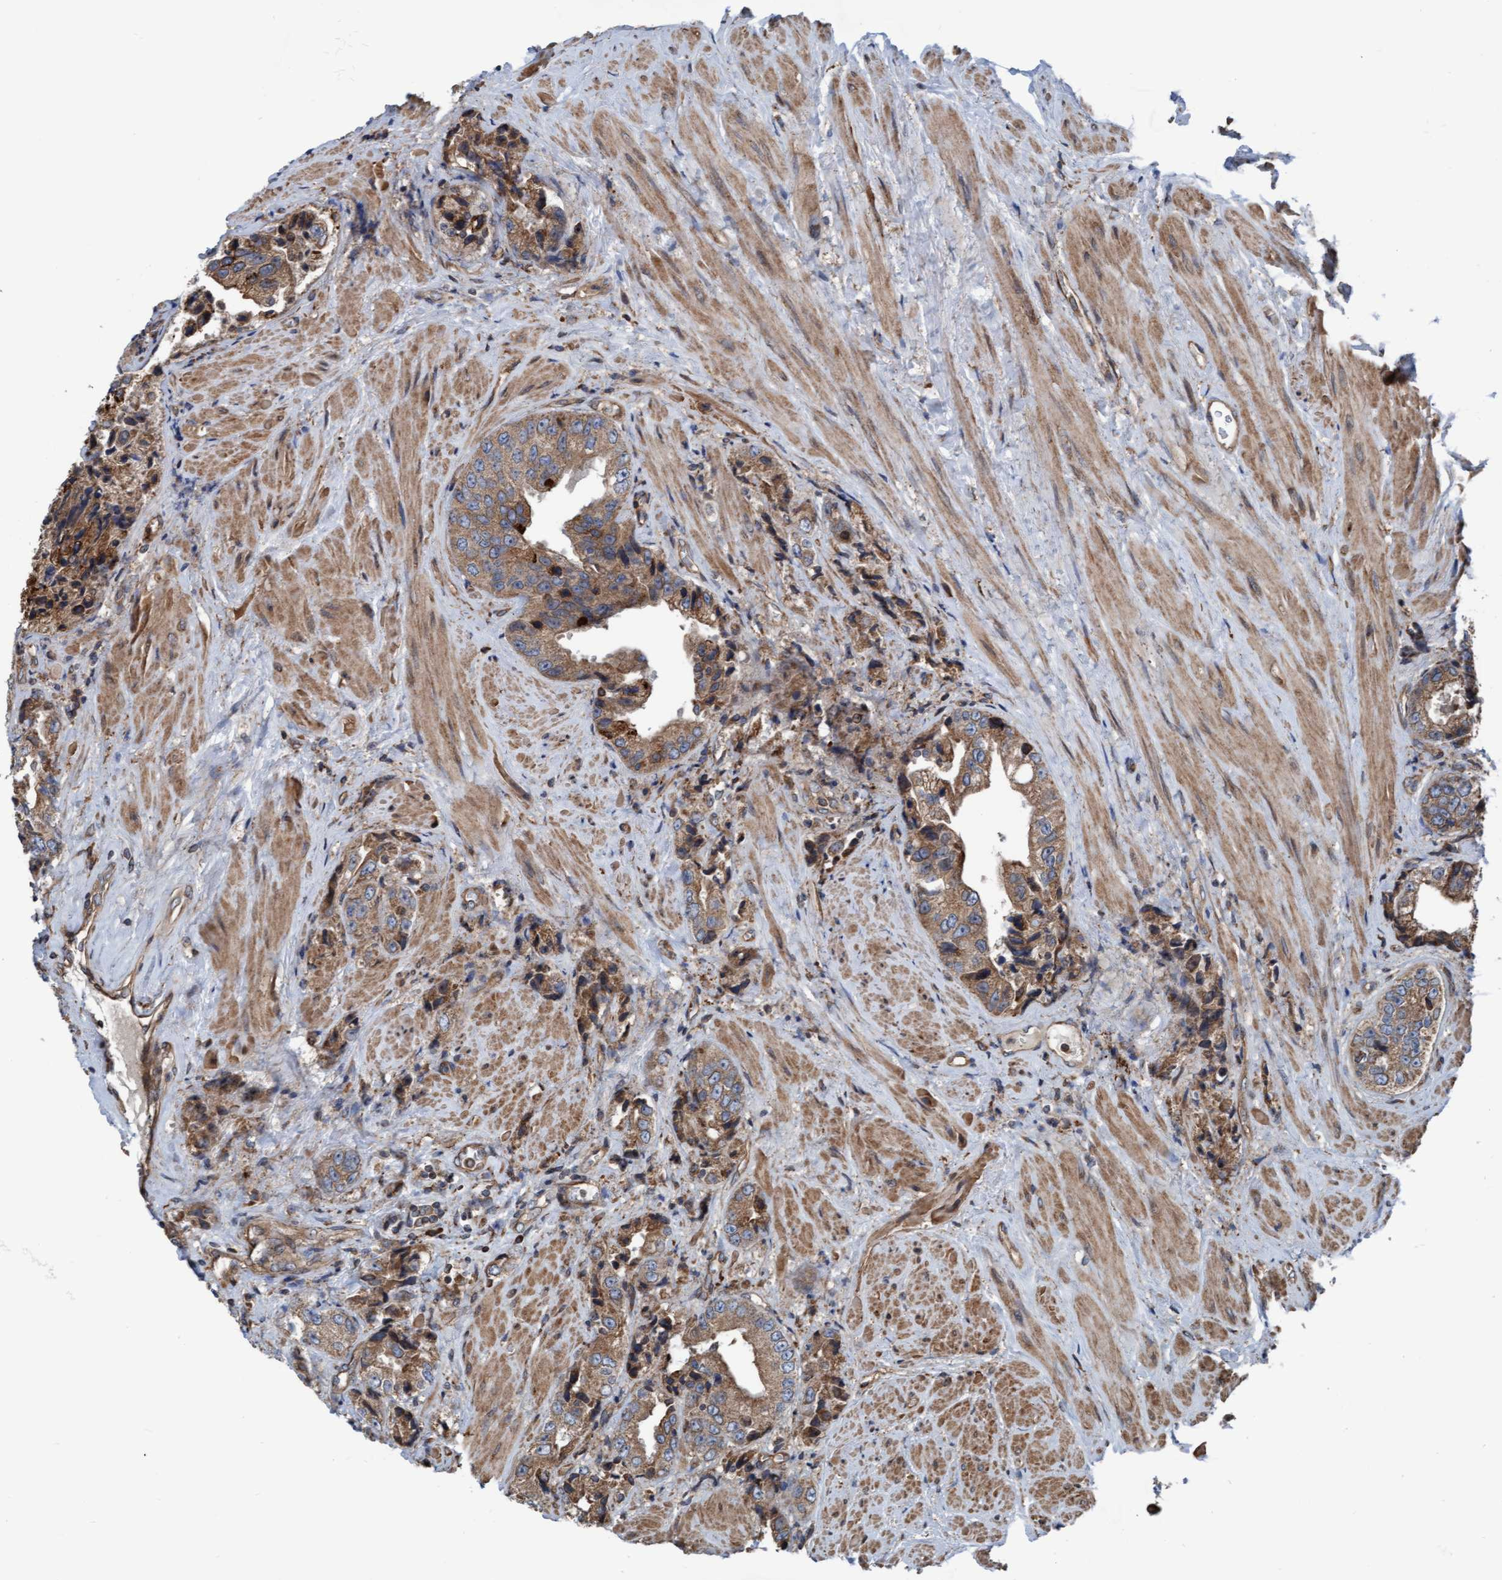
{"staining": {"intensity": "moderate", "quantity": ">75%", "location": "cytoplasmic/membranous"}, "tissue": "prostate cancer", "cell_type": "Tumor cells", "image_type": "cancer", "snomed": [{"axis": "morphology", "description": "Adenocarcinoma, High grade"}, {"axis": "topography", "description": "Prostate"}], "caption": "Prostate high-grade adenocarcinoma tissue demonstrates moderate cytoplasmic/membranous staining in approximately >75% of tumor cells, visualized by immunohistochemistry. Using DAB (brown) and hematoxylin (blue) stains, captured at high magnification using brightfield microscopy.", "gene": "RAP1GAP2", "patient": {"sex": "male", "age": 61}}